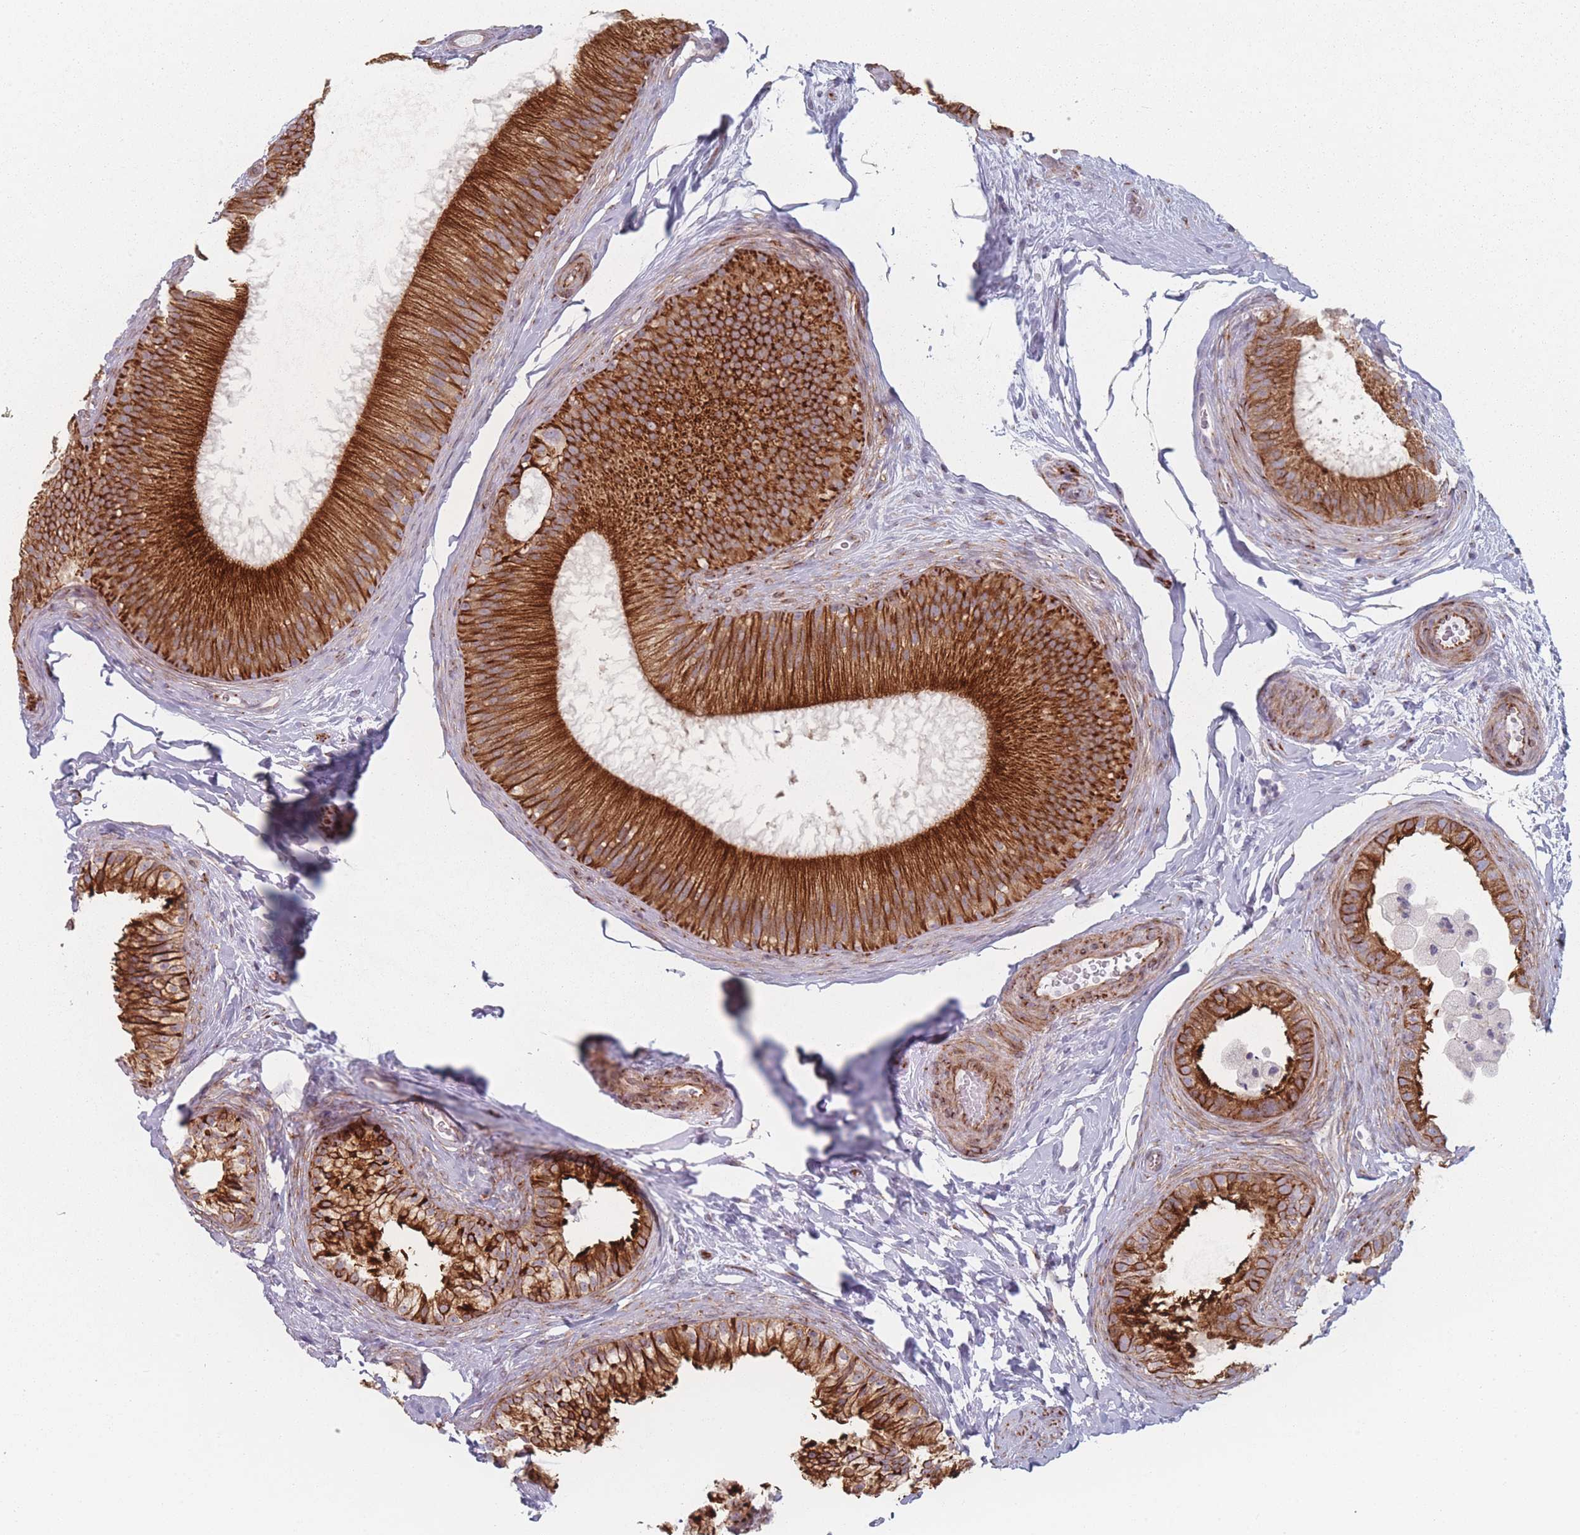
{"staining": {"intensity": "strong", "quantity": ">75%", "location": "cytoplasmic/membranous"}, "tissue": "epididymis", "cell_type": "Glandular cells", "image_type": "normal", "snomed": [{"axis": "morphology", "description": "Normal tissue, NOS"}, {"axis": "topography", "description": "Epididymis"}], "caption": "Unremarkable epididymis demonstrates strong cytoplasmic/membranous positivity in about >75% of glandular cells, visualized by immunohistochemistry. (brown staining indicates protein expression, while blue staining denotes nuclei).", "gene": "RNF4", "patient": {"sex": "male", "age": 45}}